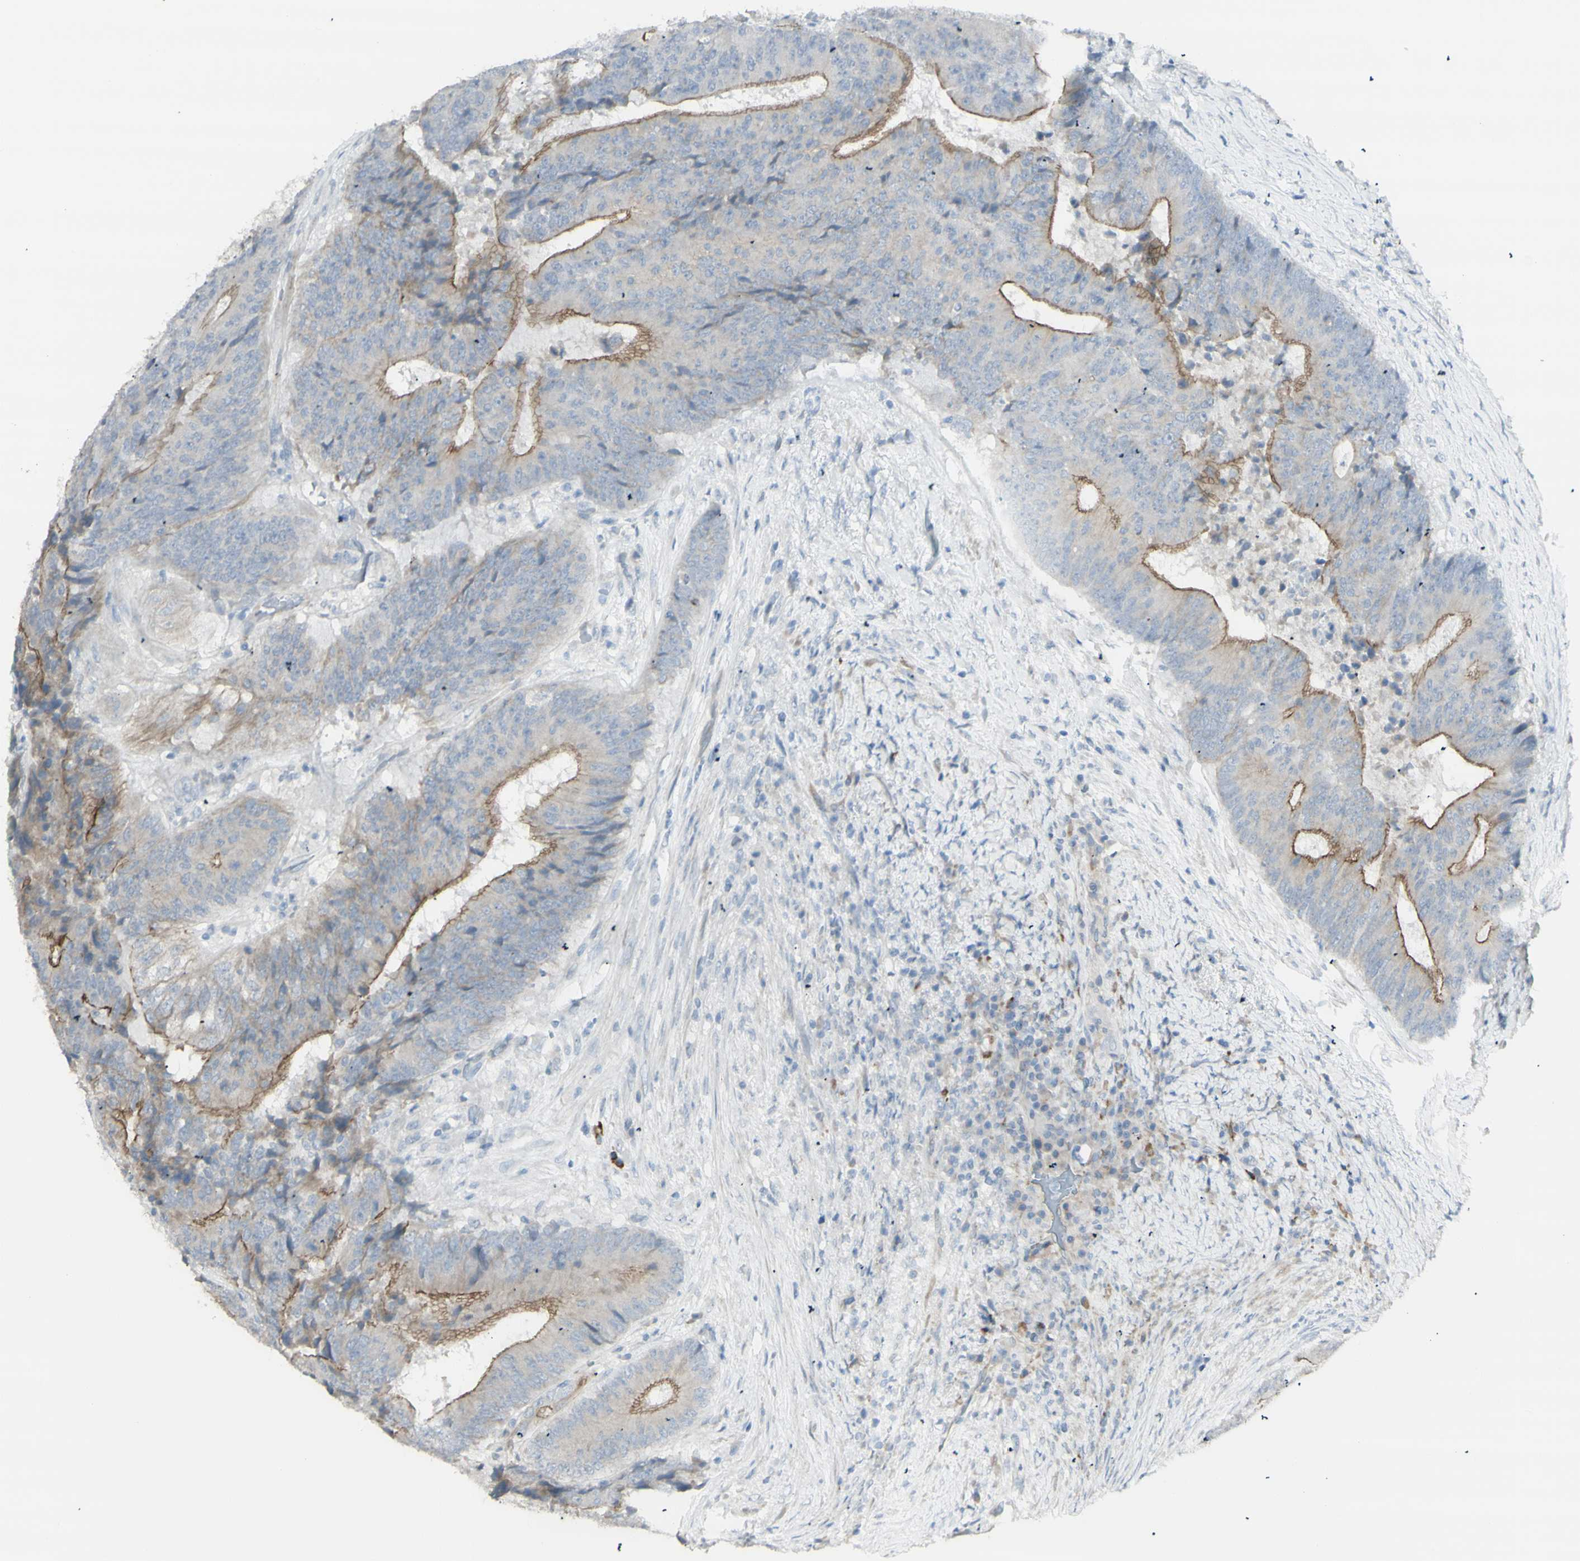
{"staining": {"intensity": "moderate", "quantity": ">75%", "location": "cytoplasmic/membranous"}, "tissue": "colorectal cancer", "cell_type": "Tumor cells", "image_type": "cancer", "snomed": [{"axis": "morphology", "description": "Adenocarcinoma, NOS"}, {"axis": "topography", "description": "Rectum"}], "caption": "Immunohistochemical staining of colorectal cancer displays medium levels of moderate cytoplasmic/membranous protein expression in approximately >75% of tumor cells.", "gene": "NDST4", "patient": {"sex": "male", "age": 72}}